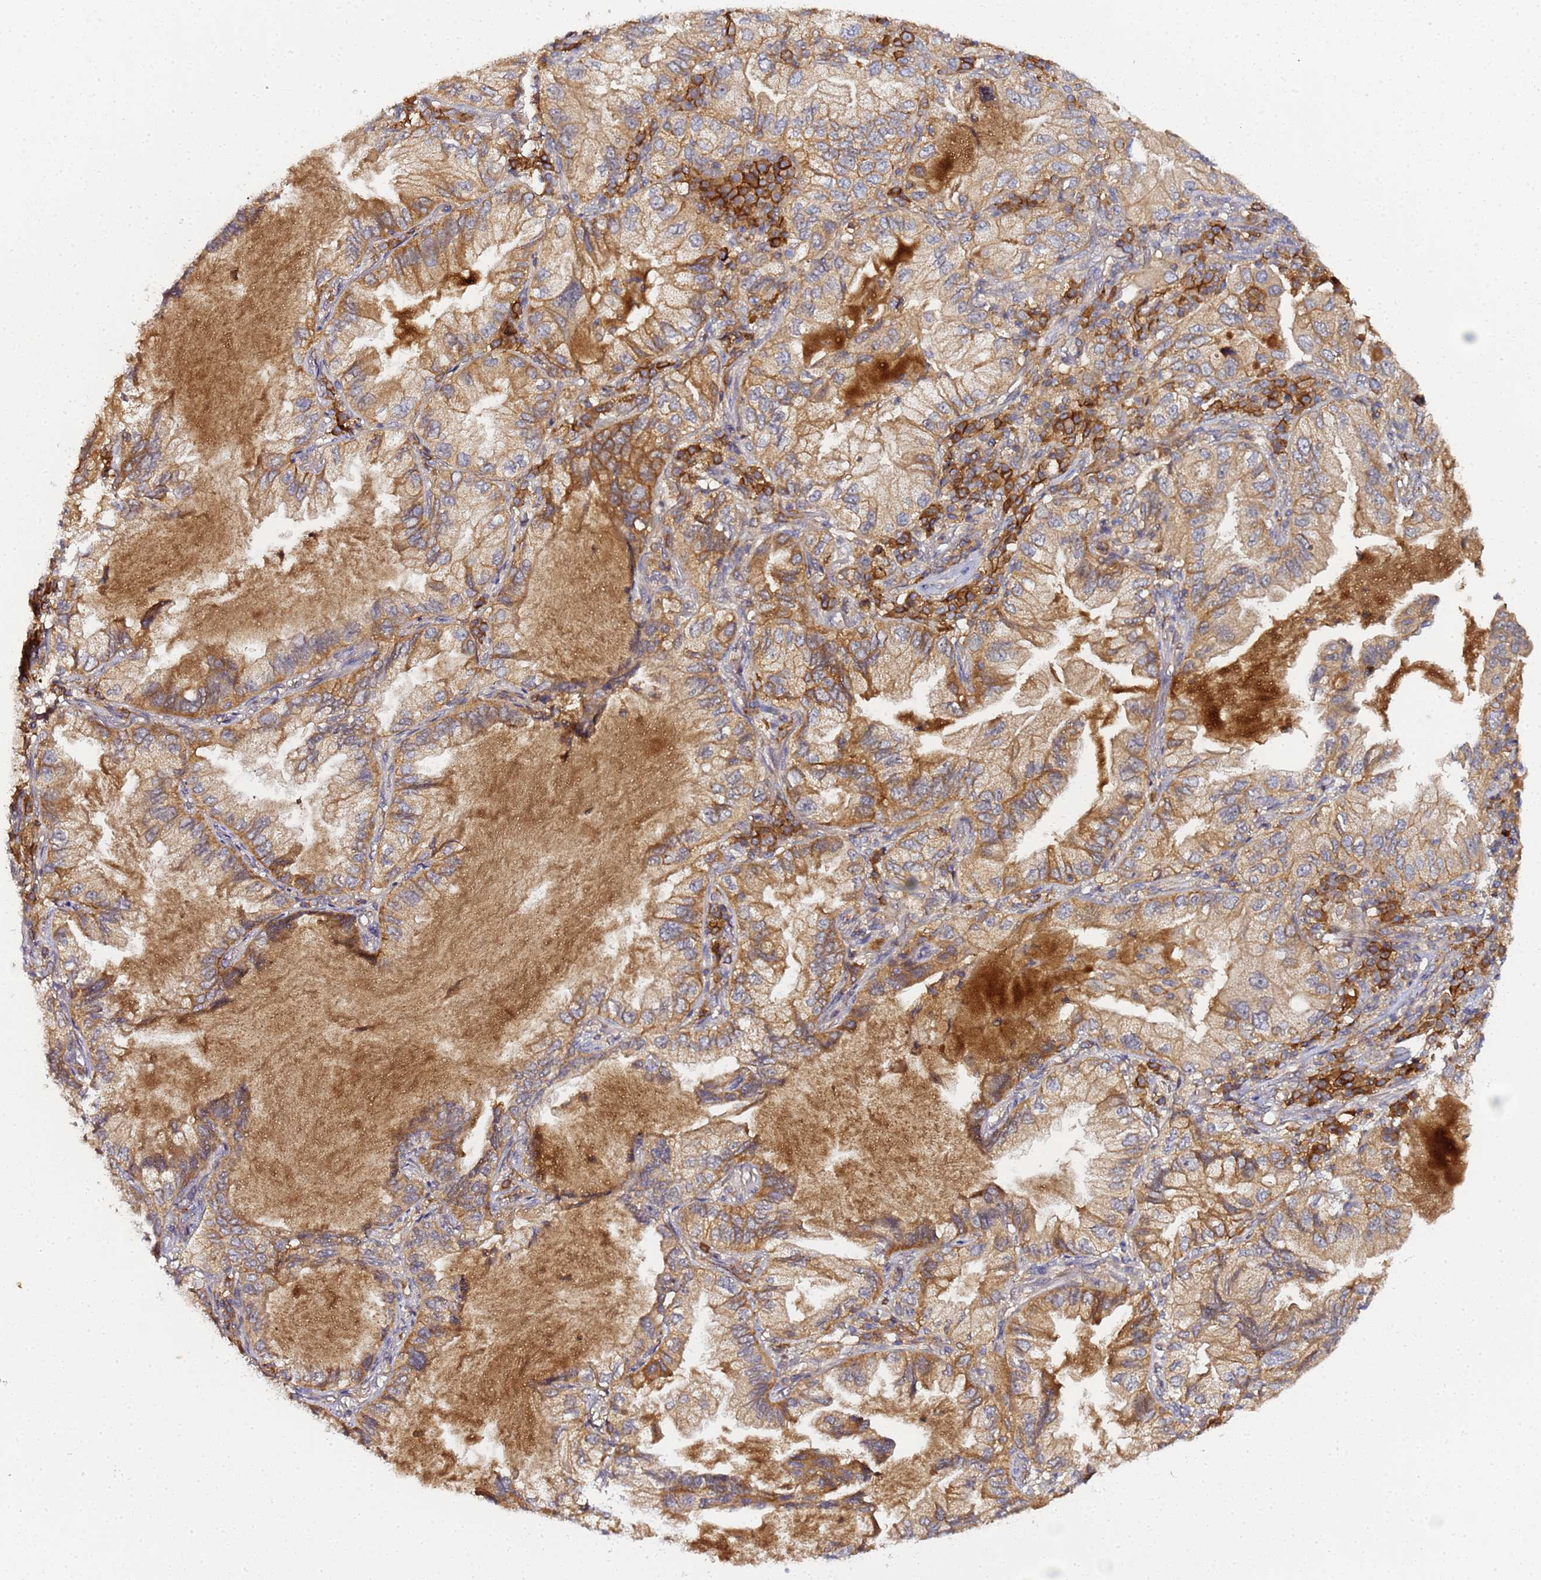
{"staining": {"intensity": "moderate", "quantity": "25%-75%", "location": "cytoplasmic/membranous"}, "tissue": "lung cancer", "cell_type": "Tumor cells", "image_type": "cancer", "snomed": [{"axis": "morphology", "description": "Adenocarcinoma, NOS"}, {"axis": "topography", "description": "Lung"}], "caption": "Adenocarcinoma (lung) stained with immunohistochemistry exhibits moderate cytoplasmic/membranous expression in about 25%-75% of tumor cells.", "gene": "LRRC69", "patient": {"sex": "female", "age": 69}}